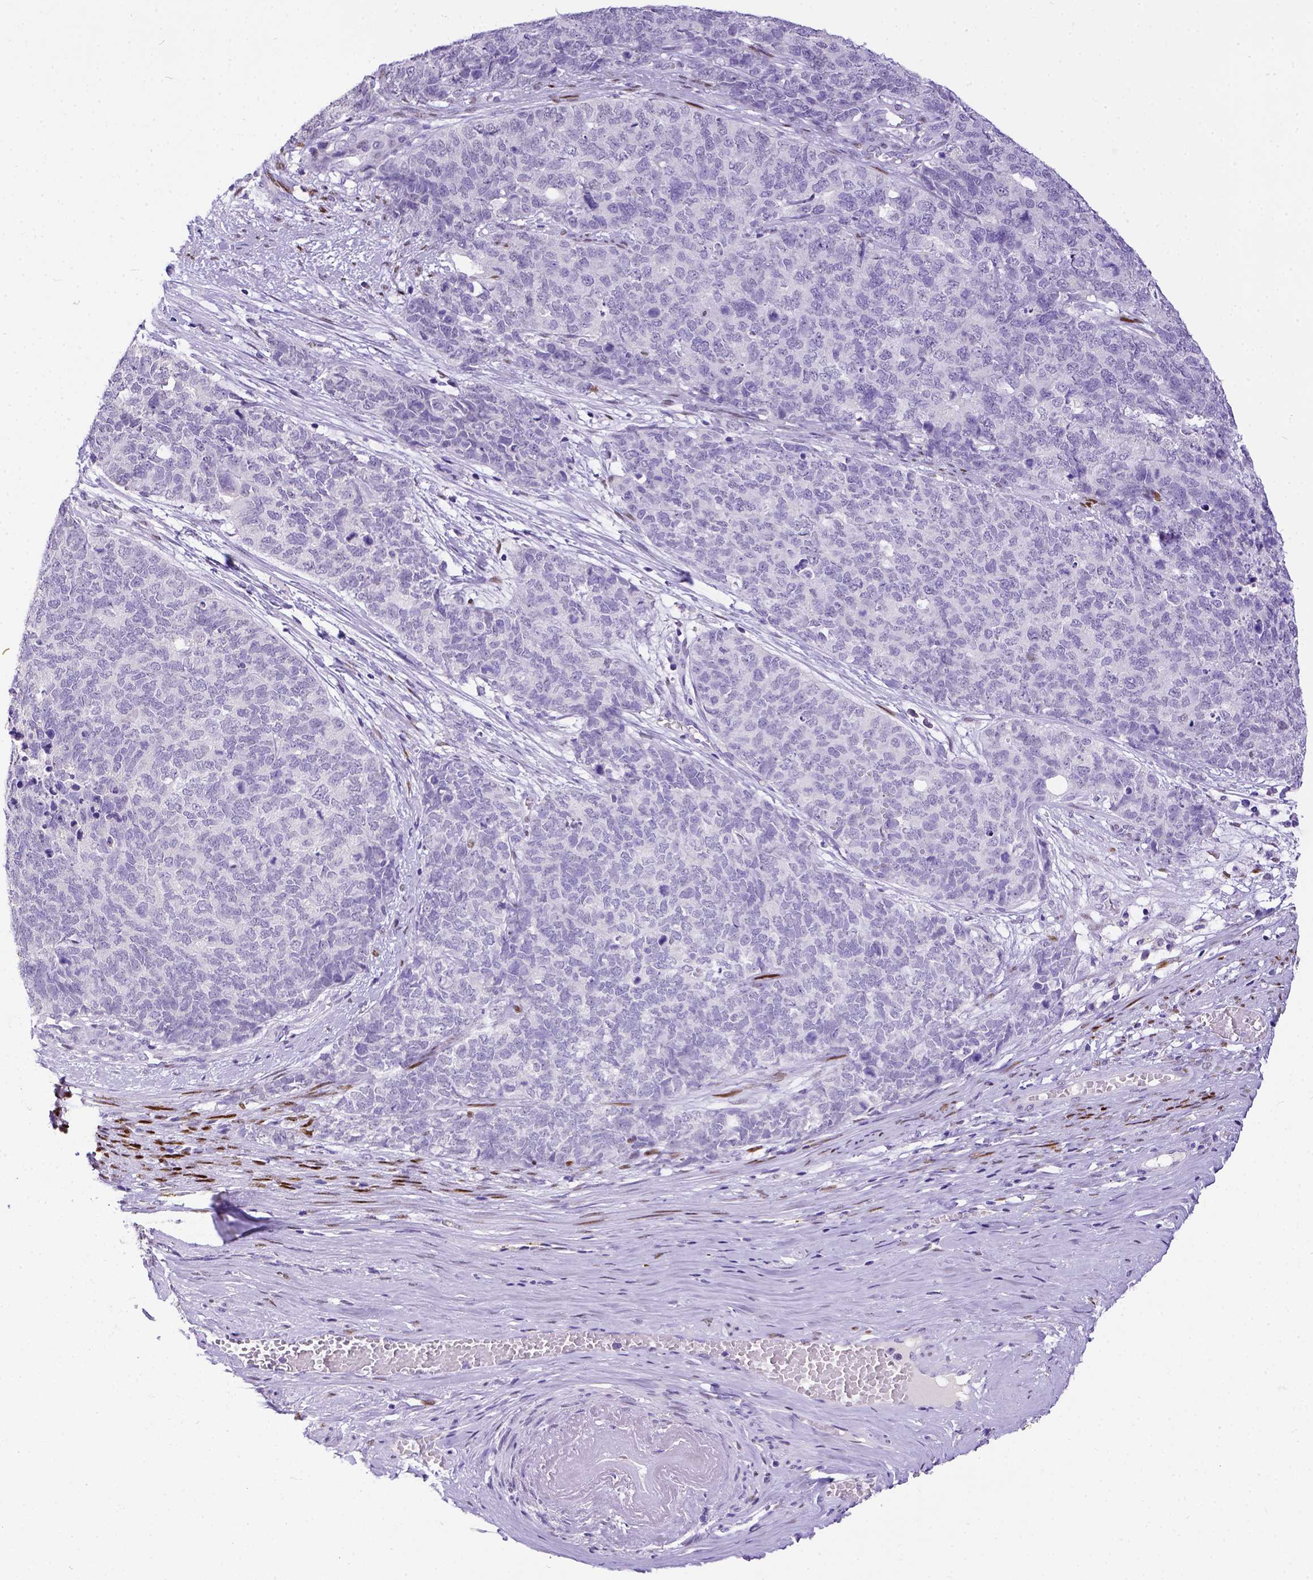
{"staining": {"intensity": "negative", "quantity": "none", "location": "none"}, "tissue": "cervical cancer", "cell_type": "Tumor cells", "image_type": "cancer", "snomed": [{"axis": "morphology", "description": "Squamous cell carcinoma, NOS"}, {"axis": "topography", "description": "Cervix"}], "caption": "A photomicrograph of squamous cell carcinoma (cervical) stained for a protein exhibits no brown staining in tumor cells.", "gene": "ESR1", "patient": {"sex": "female", "age": 63}}